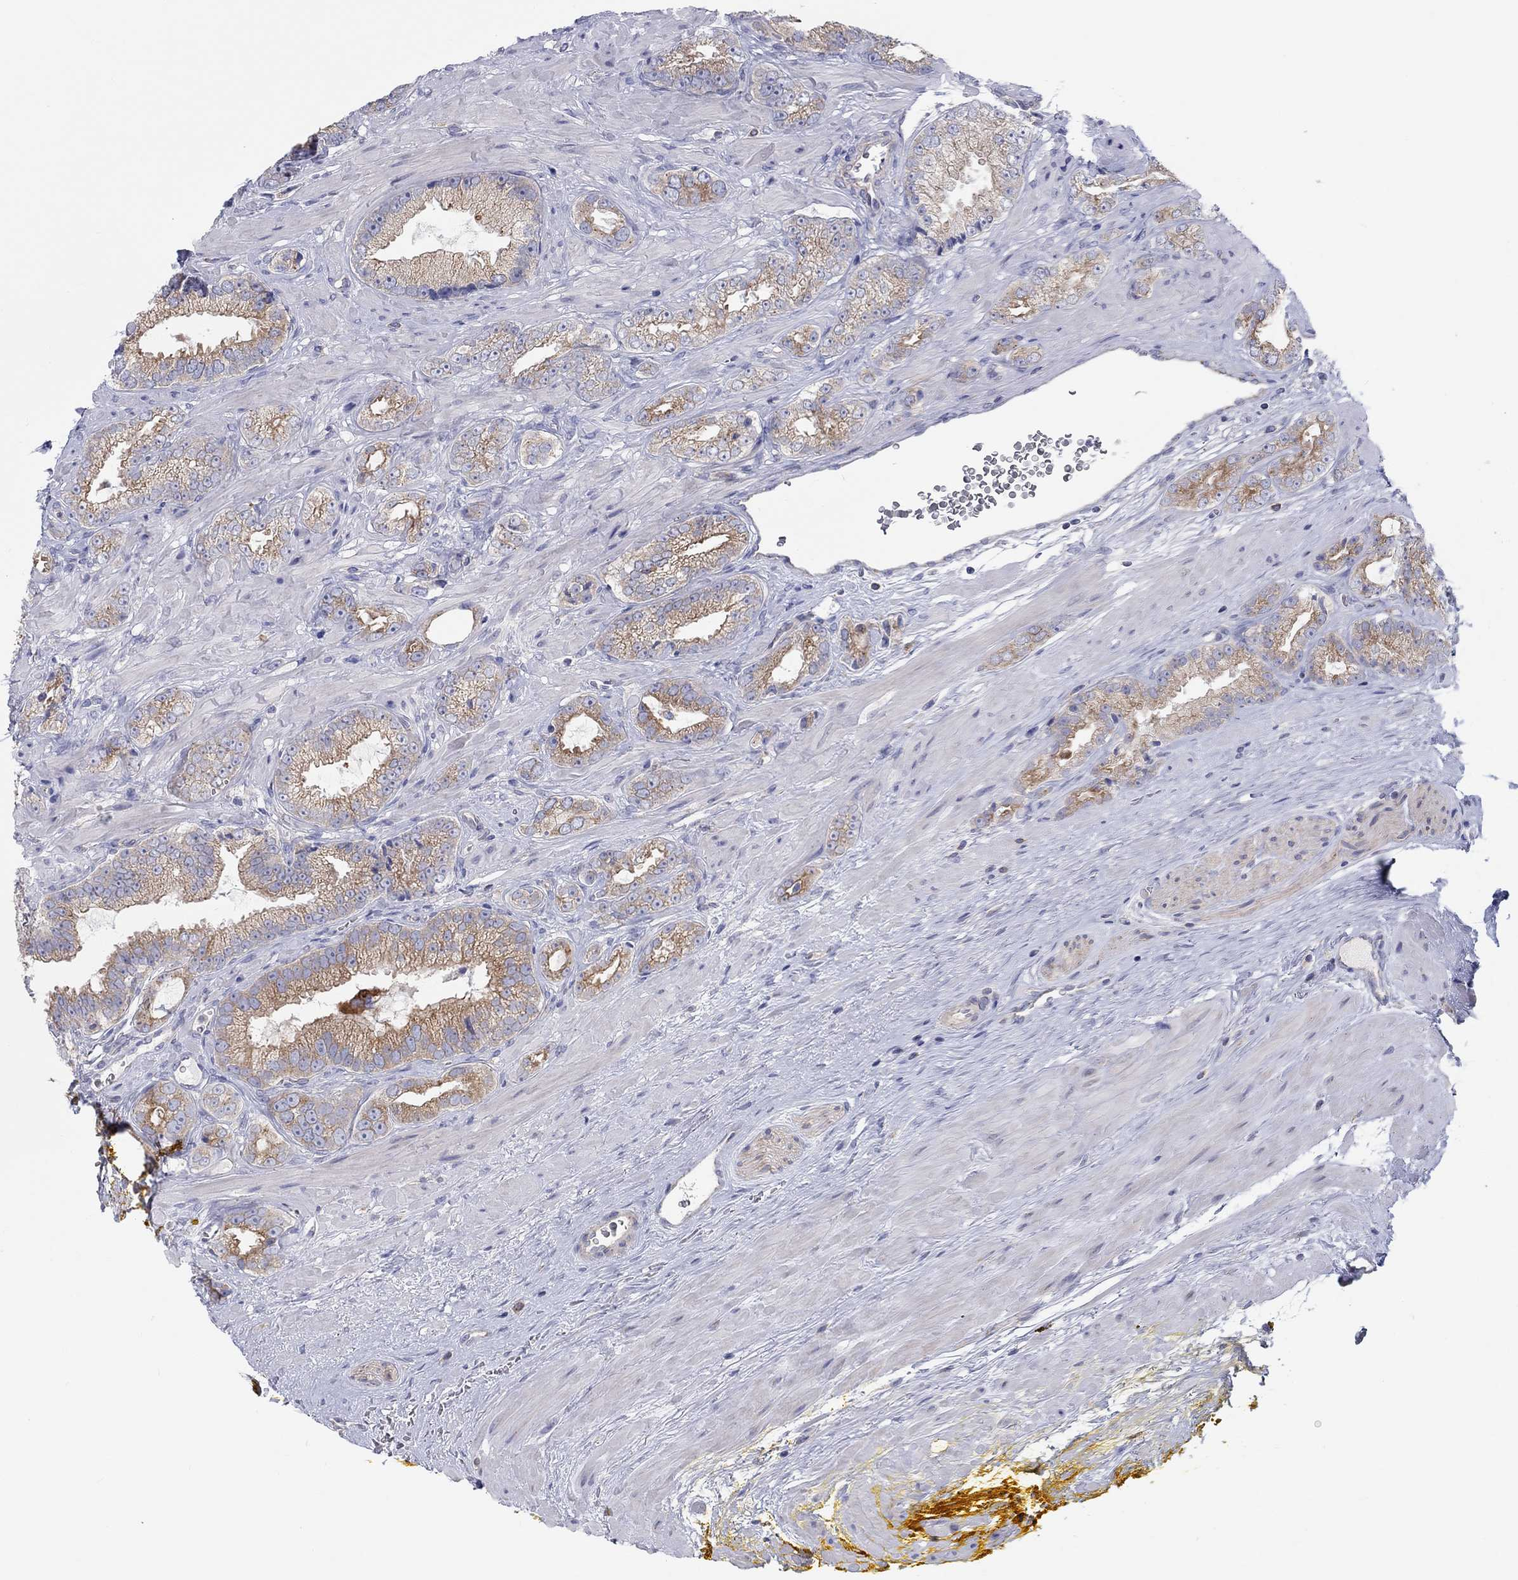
{"staining": {"intensity": "moderate", "quantity": ">75%", "location": "cytoplasmic/membranous"}, "tissue": "prostate cancer", "cell_type": "Tumor cells", "image_type": "cancer", "snomed": [{"axis": "morphology", "description": "Adenocarcinoma, NOS"}, {"axis": "topography", "description": "Prostate"}], "caption": "Protein analysis of prostate cancer (adenocarcinoma) tissue displays moderate cytoplasmic/membranous expression in approximately >75% of tumor cells. The protein of interest is stained brown, and the nuclei are stained in blue (DAB IHC with brightfield microscopy, high magnification).", "gene": "BCO2", "patient": {"sex": "male", "age": 67}}